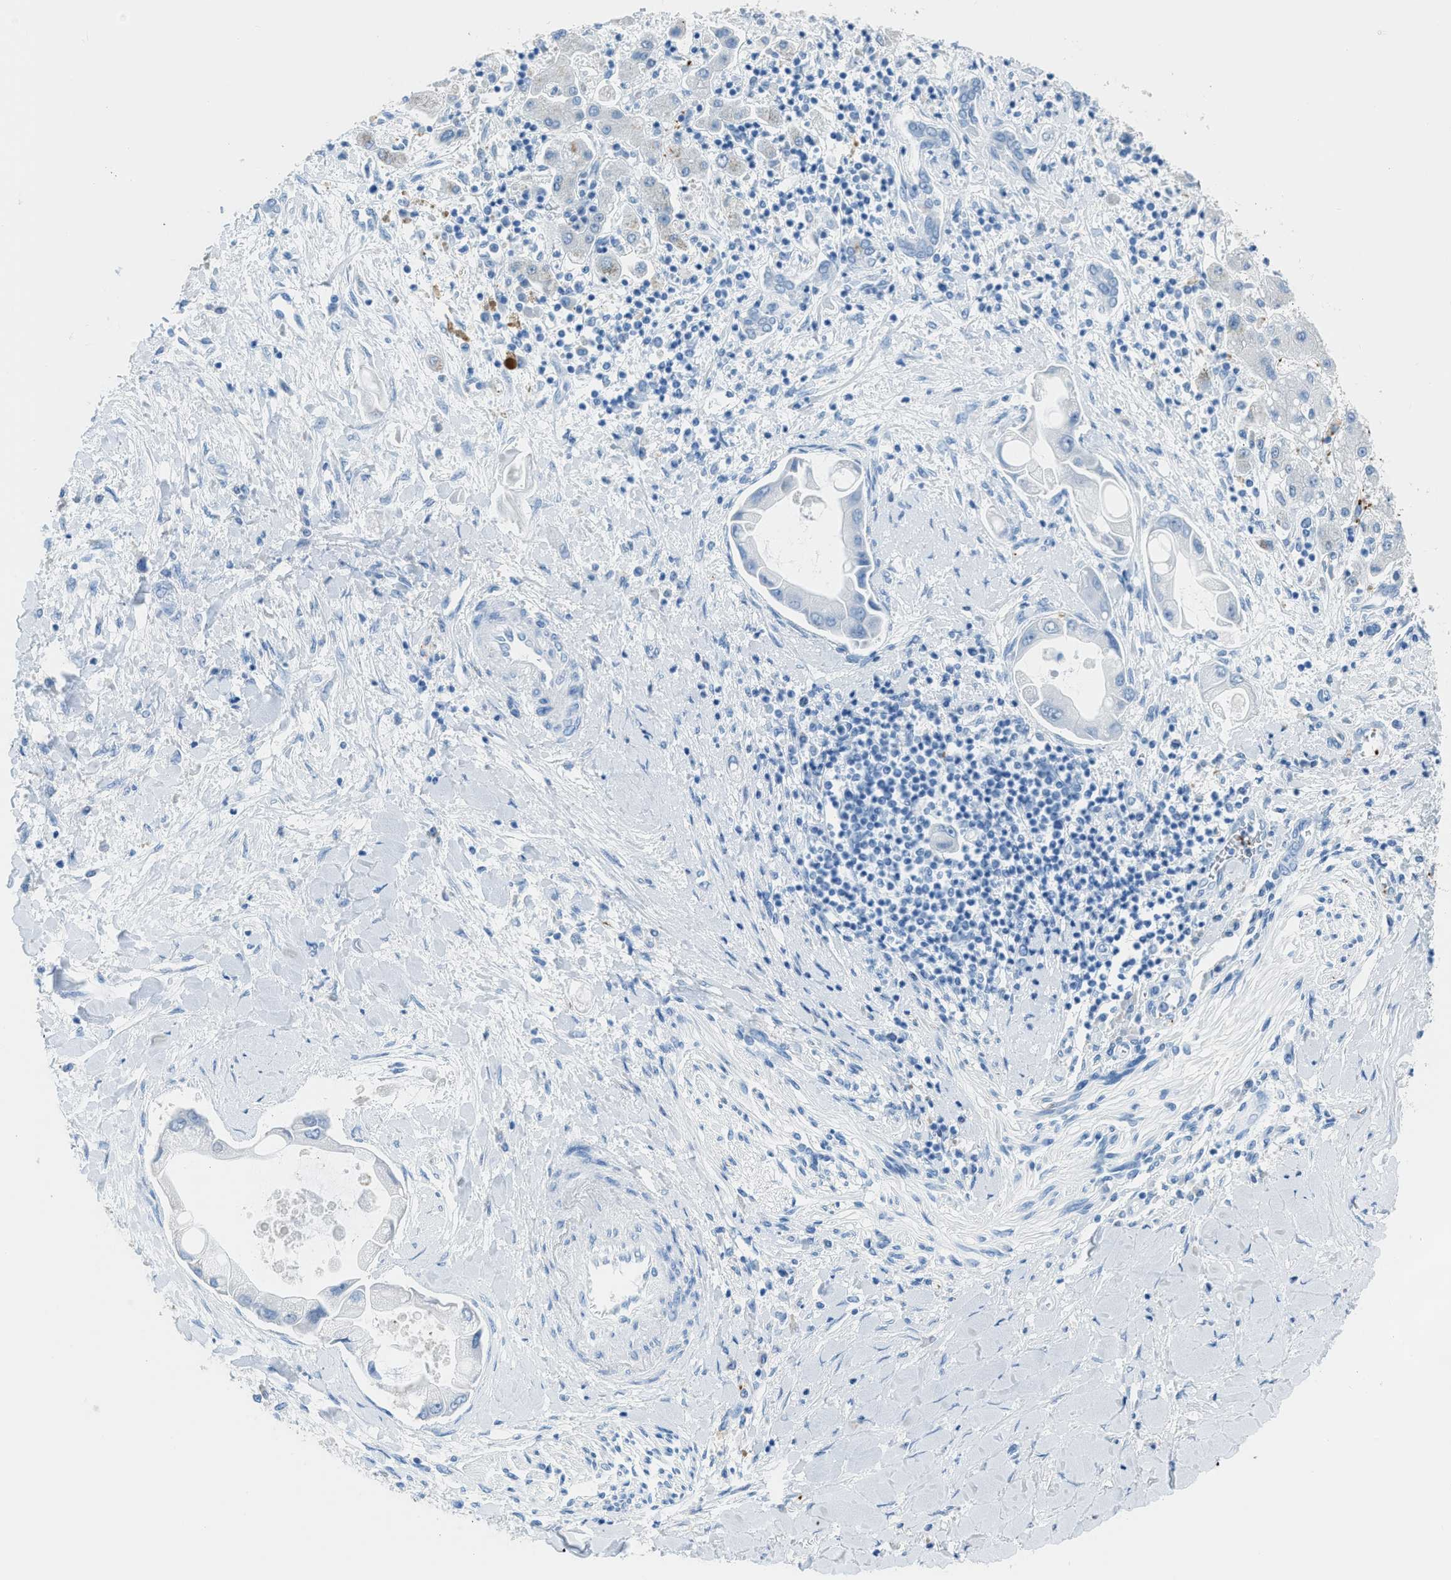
{"staining": {"intensity": "negative", "quantity": "none", "location": "none"}, "tissue": "liver cancer", "cell_type": "Tumor cells", "image_type": "cancer", "snomed": [{"axis": "morphology", "description": "Cholangiocarcinoma"}, {"axis": "topography", "description": "Liver"}], "caption": "Tumor cells show no significant protein expression in liver cancer (cholangiocarcinoma). Brightfield microscopy of immunohistochemistry (IHC) stained with DAB (3,3'-diaminobenzidine) (brown) and hematoxylin (blue), captured at high magnification.", "gene": "FAIM2", "patient": {"sex": "male", "age": 50}}